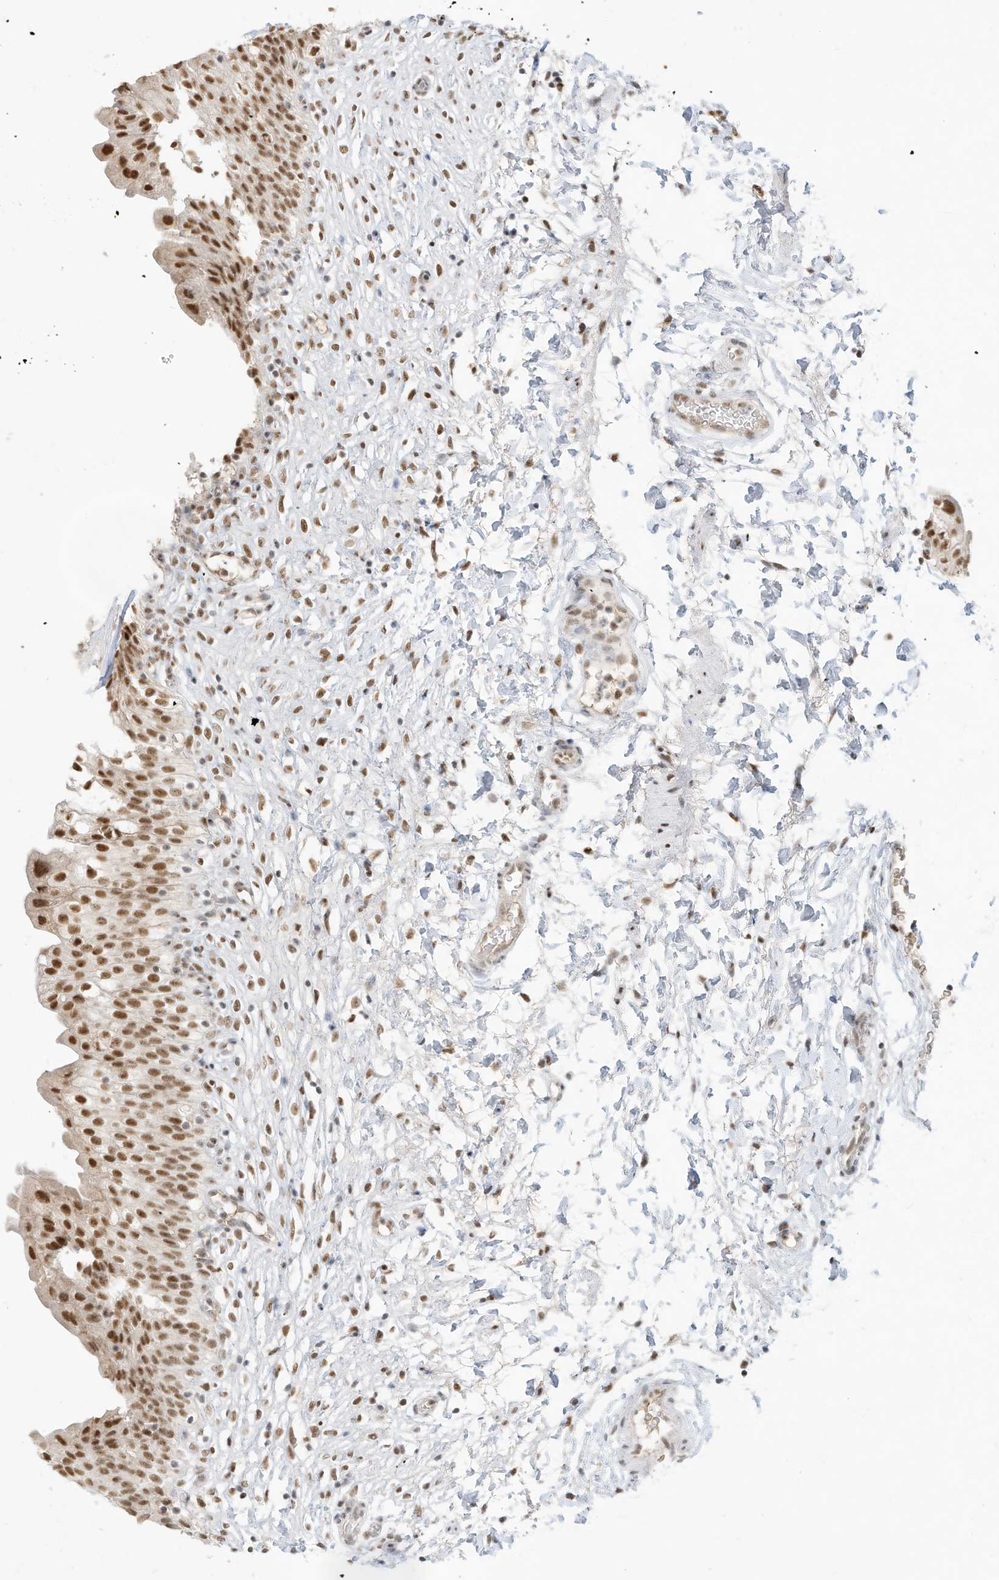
{"staining": {"intensity": "moderate", "quantity": ">75%", "location": "nuclear"}, "tissue": "urinary bladder", "cell_type": "Urothelial cells", "image_type": "normal", "snomed": [{"axis": "morphology", "description": "Normal tissue, NOS"}, {"axis": "topography", "description": "Urinary bladder"}], "caption": "Urinary bladder stained with a brown dye shows moderate nuclear positive expression in approximately >75% of urothelial cells.", "gene": "NHSL1", "patient": {"sex": "male", "age": 55}}